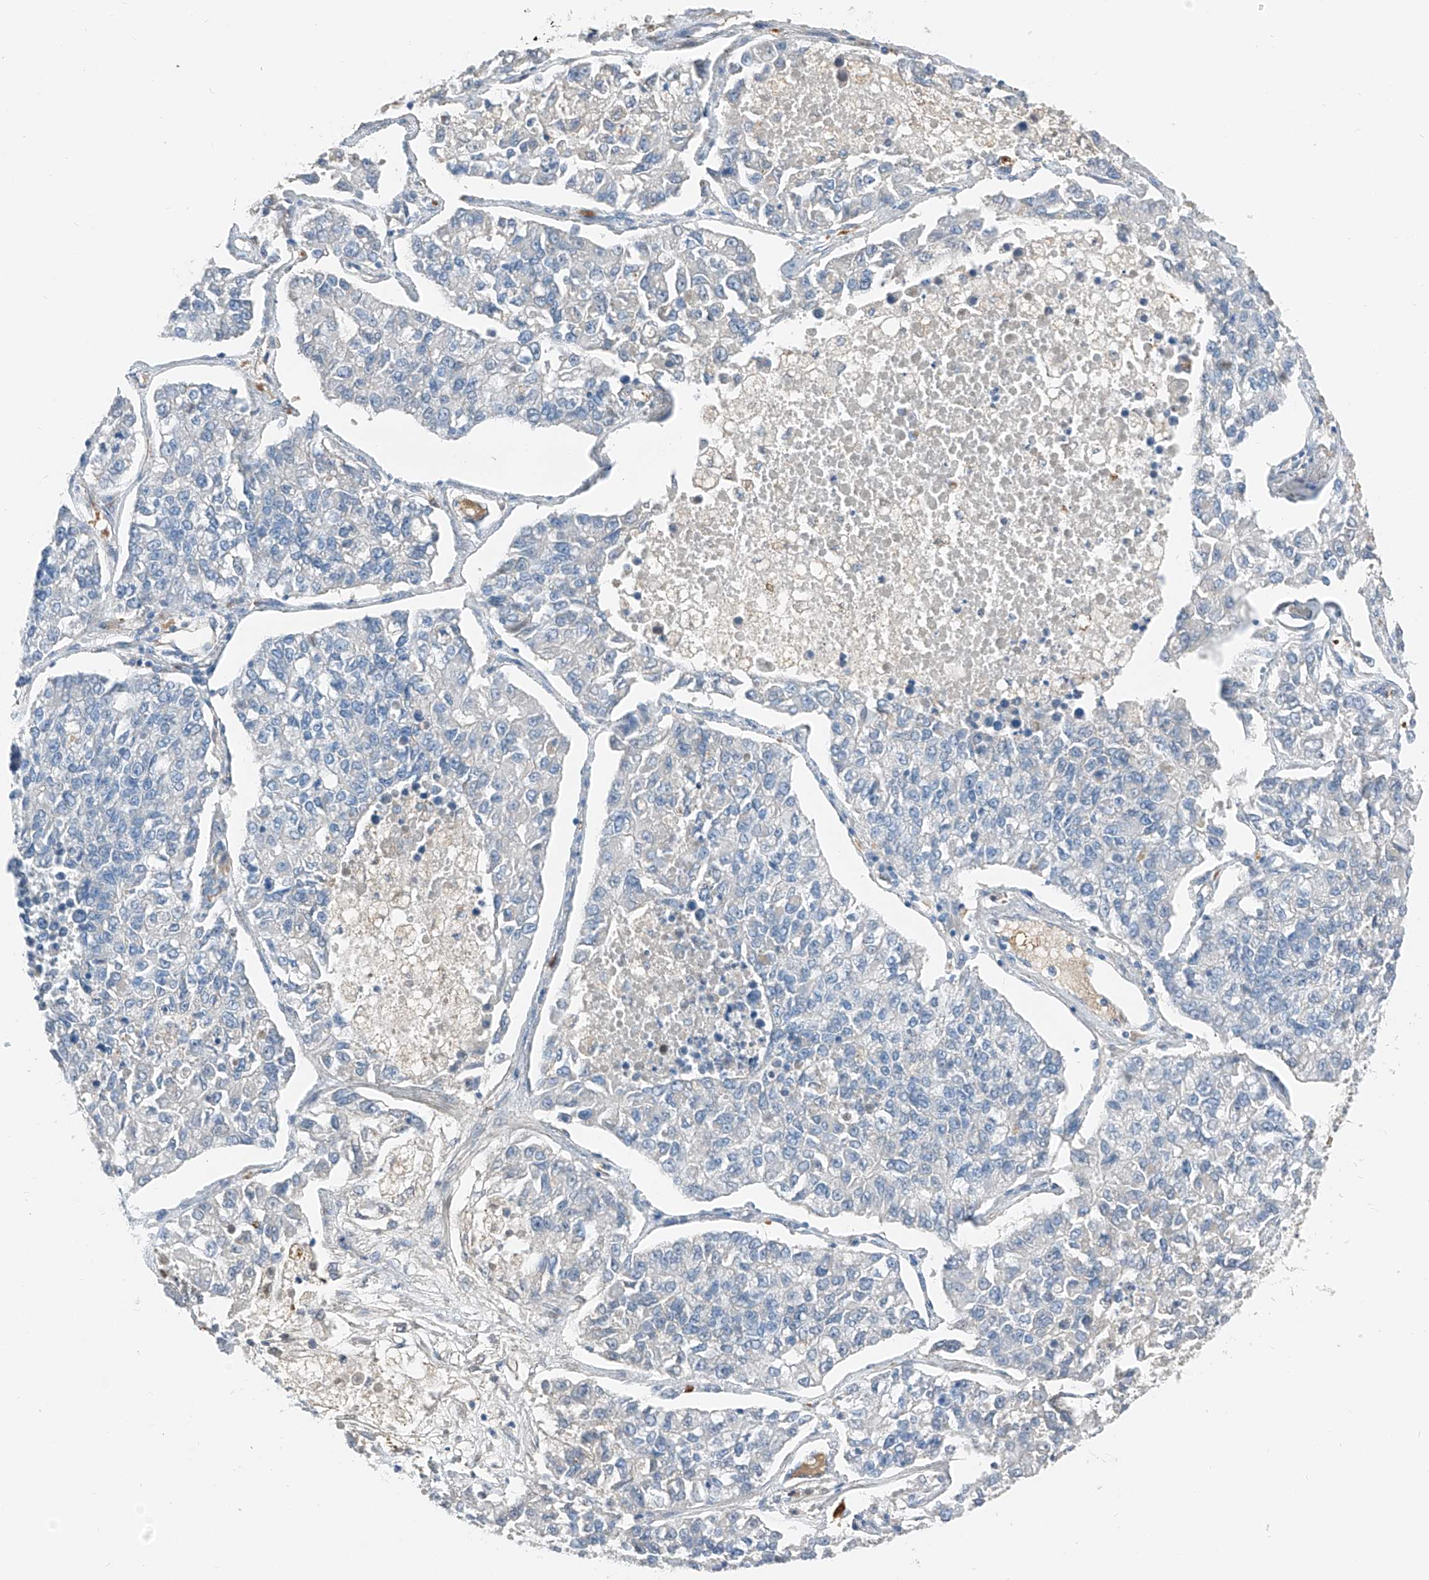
{"staining": {"intensity": "negative", "quantity": "none", "location": "none"}, "tissue": "lung cancer", "cell_type": "Tumor cells", "image_type": "cancer", "snomed": [{"axis": "morphology", "description": "Adenocarcinoma, NOS"}, {"axis": "topography", "description": "Lung"}], "caption": "An immunohistochemistry micrograph of lung cancer (adenocarcinoma) is shown. There is no staining in tumor cells of lung cancer (adenocarcinoma). (Immunohistochemistry (ihc), brightfield microscopy, high magnification).", "gene": "PRSS23", "patient": {"sex": "male", "age": 49}}